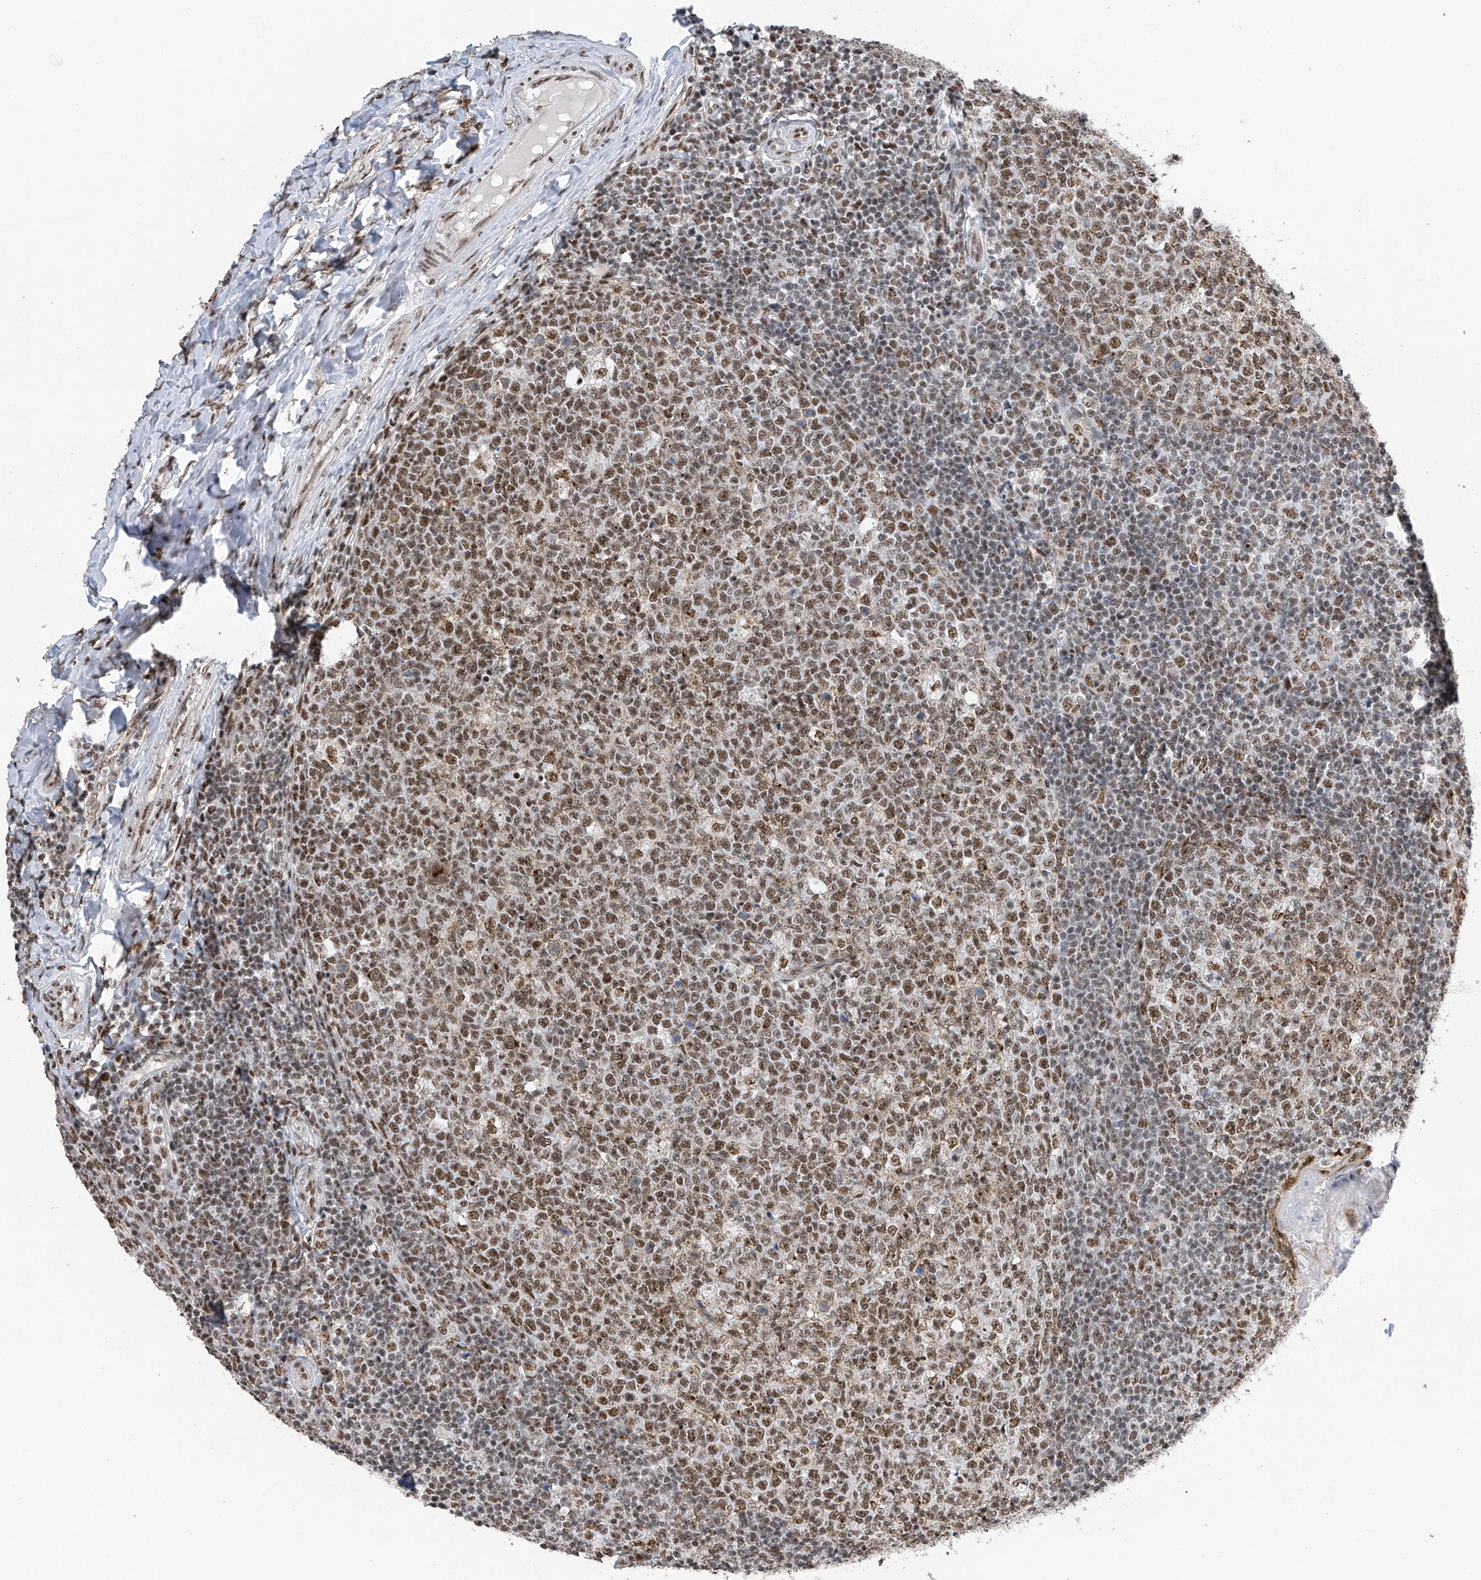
{"staining": {"intensity": "moderate", "quantity": ">75%", "location": "nuclear"}, "tissue": "tonsil", "cell_type": "Germinal center cells", "image_type": "normal", "snomed": [{"axis": "morphology", "description": "Normal tissue, NOS"}, {"axis": "topography", "description": "Tonsil"}], "caption": "Protein staining of benign tonsil exhibits moderate nuclear expression in about >75% of germinal center cells. The protein of interest is stained brown, and the nuclei are stained in blue (DAB (3,3'-diaminobenzidine) IHC with brightfield microscopy, high magnification).", "gene": "APLF", "patient": {"sex": "female", "age": 19}}